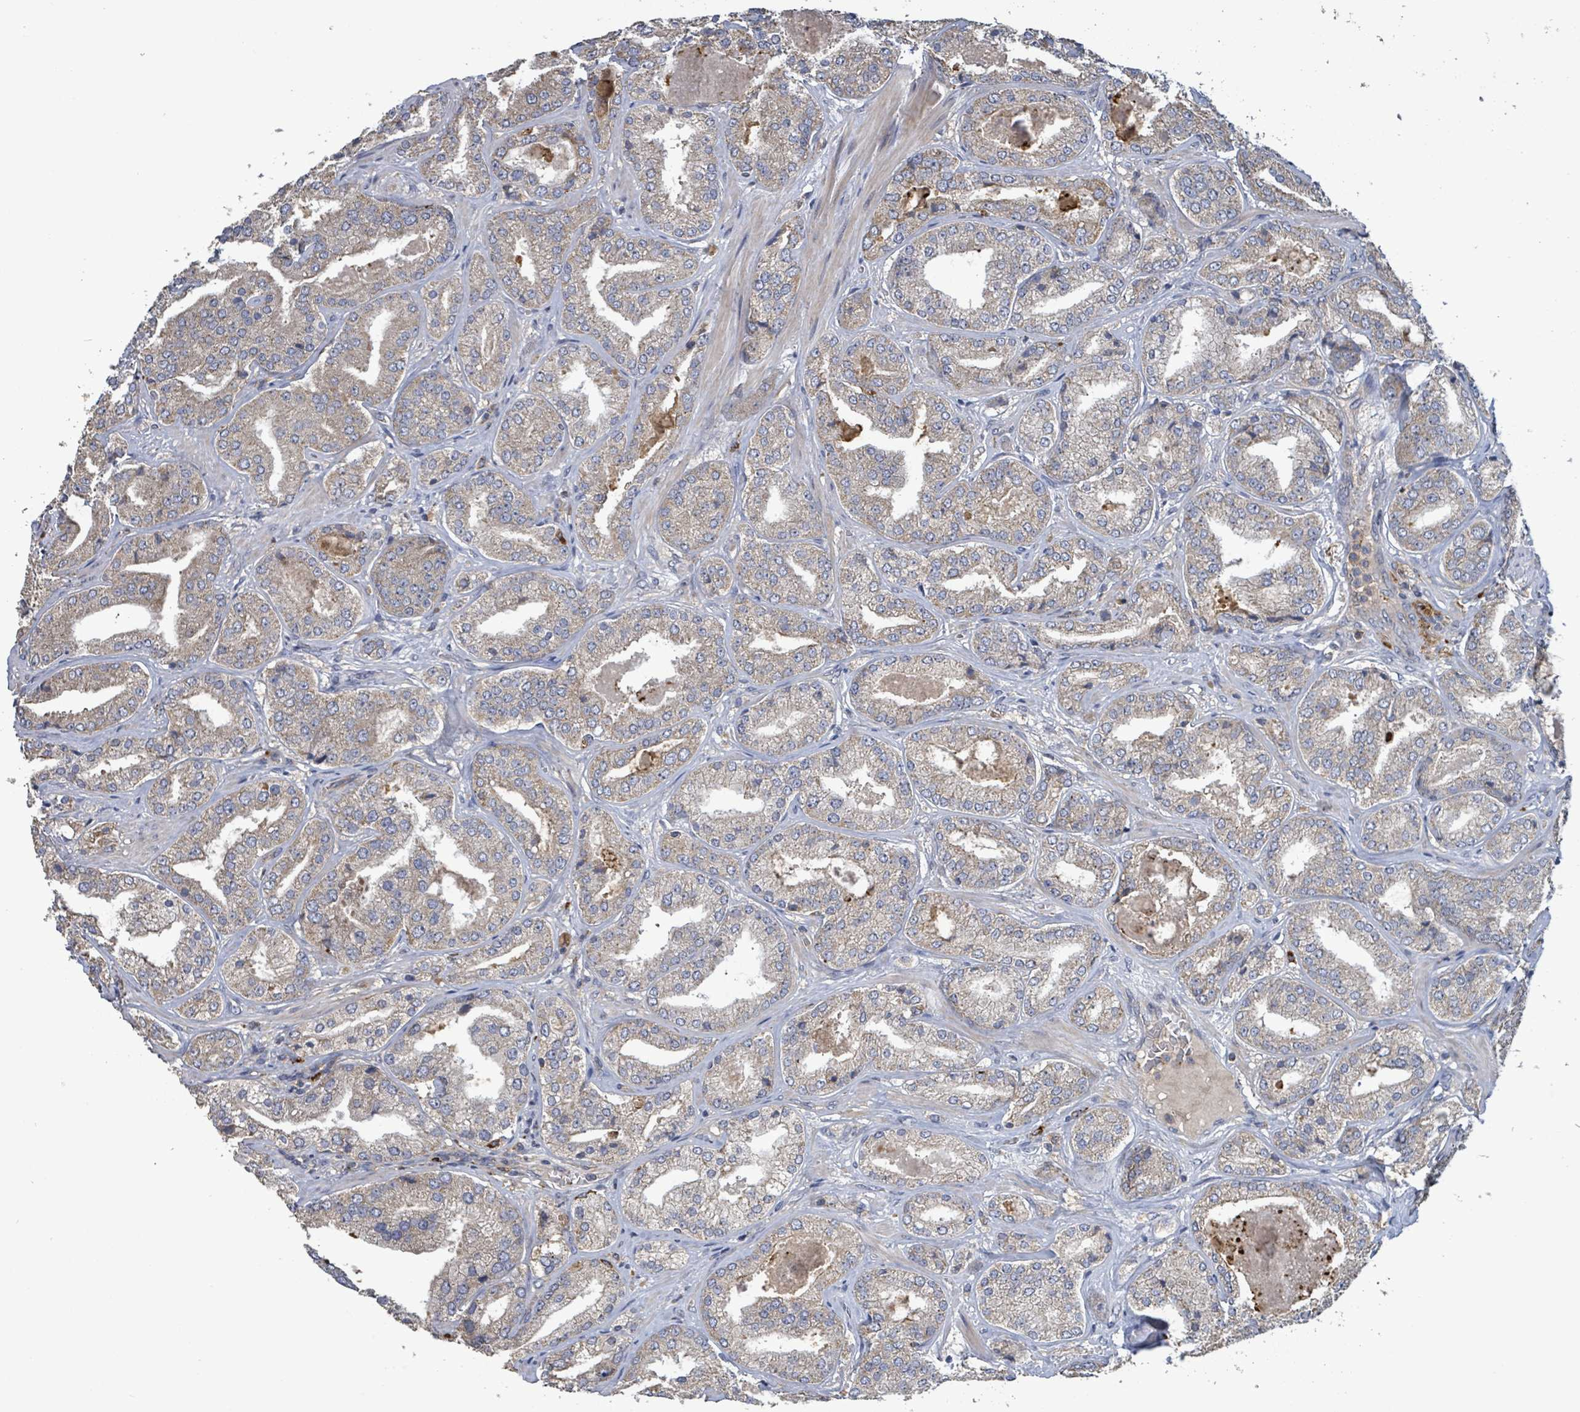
{"staining": {"intensity": "weak", "quantity": "25%-75%", "location": "cytoplasmic/membranous"}, "tissue": "prostate cancer", "cell_type": "Tumor cells", "image_type": "cancer", "snomed": [{"axis": "morphology", "description": "Adenocarcinoma, High grade"}, {"axis": "topography", "description": "Prostate"}], "caption": "The immunohistochemical stain shows weak cytoplasmic/membranous staining in tumor cells of prostate cancer tissue.", "gene": "PLAAT1", "patient": {"sex": "male", "age": 63}}